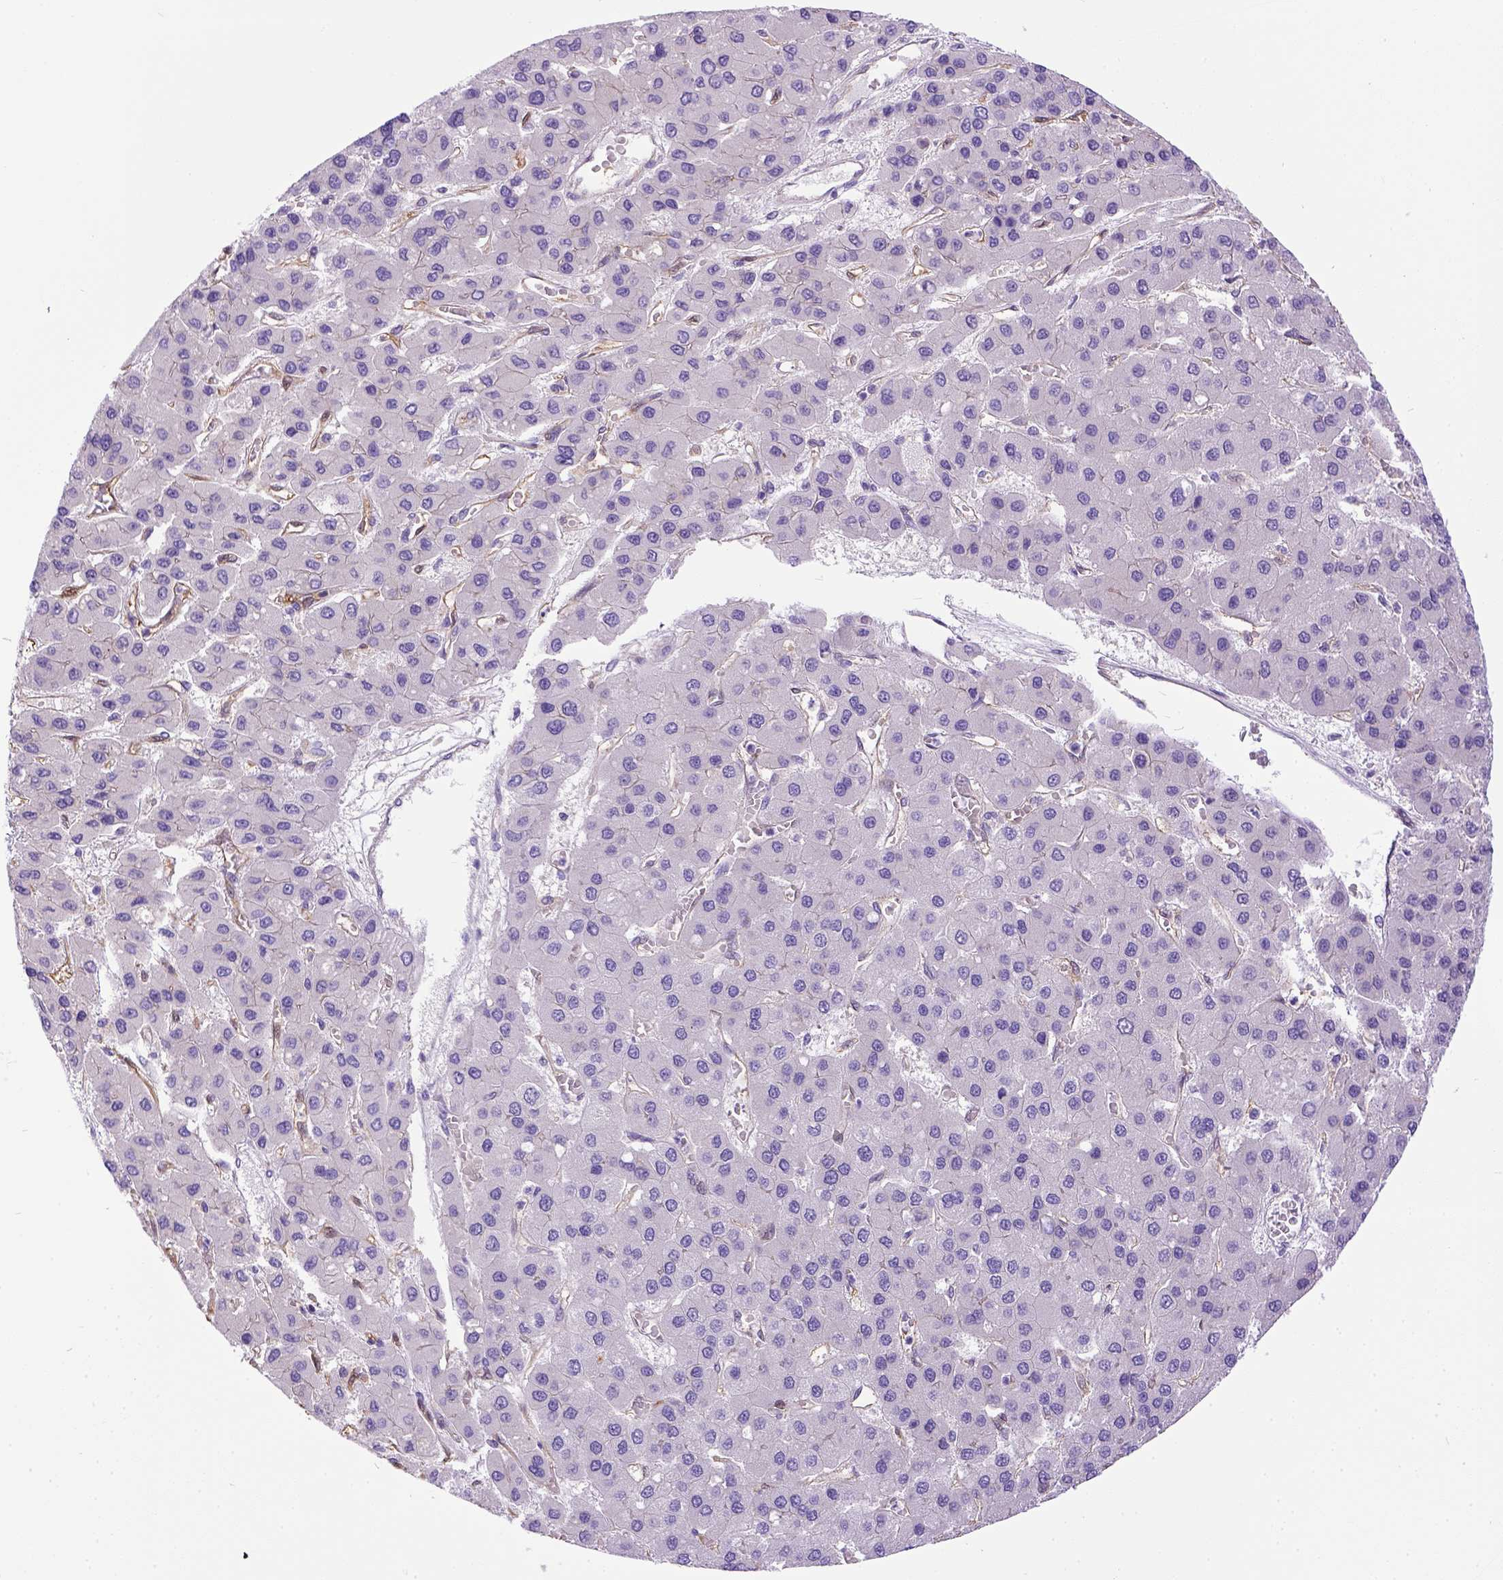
{"staining": {"intensity": "negative", "quantity": "none", "location": "none"}, "tissue": "liver cancer", "cell_type": "Tumor cells", "image_type": "cancer", "snomed": [{"axis": "morphology", "description": "Carcinoma, Hepatocellular, NOS"}, {"axis": "topography", "description": "Liver"}], "caption": "Immunohistochemistry (IHC) image of human hepatocellular carcinoma (liver) stained for a protein (brown), which shows no positivity in tumor cells.", "gene": "NEK5", "patient": {"sex": "female", "age": 41}}